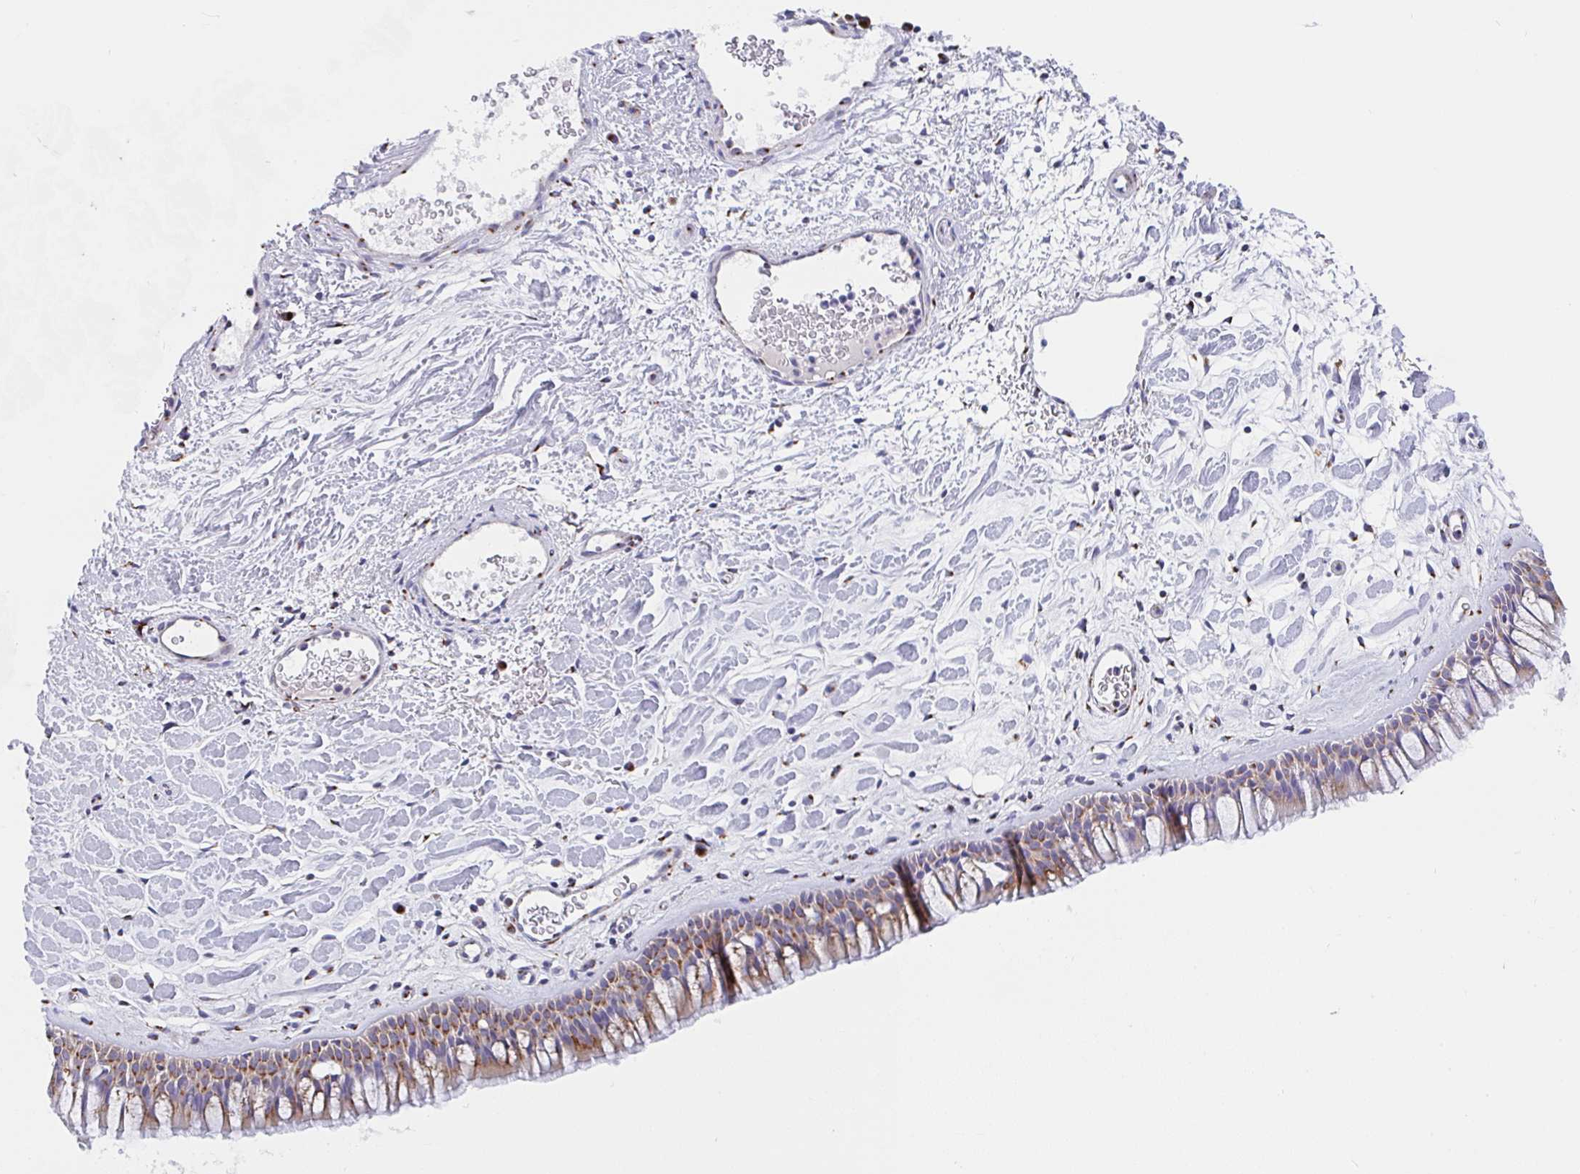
{"staining": {"intensity": "strong", "quantity": ">75%", "location": "cytoplasmic/membranous"}, "tissue": "nasopharynx", "cell_type": "Respiratory epithelial cells", "image_type": "normal", "snomed": [{"axis": "morphology", "description": "Normal tissue, NOS"}, {"axis": "topography", "description": "Nasopharynx"}], "caption": "Strong cytoplasmic/membranous expression for a protein is seen in approximately >75% of respiratory epithelial cells of unremarkable nasopharynx using immunohistochemistry (IHC).", "gene": "PROSER3", "patient": {"sex": "male", "age": 65}}